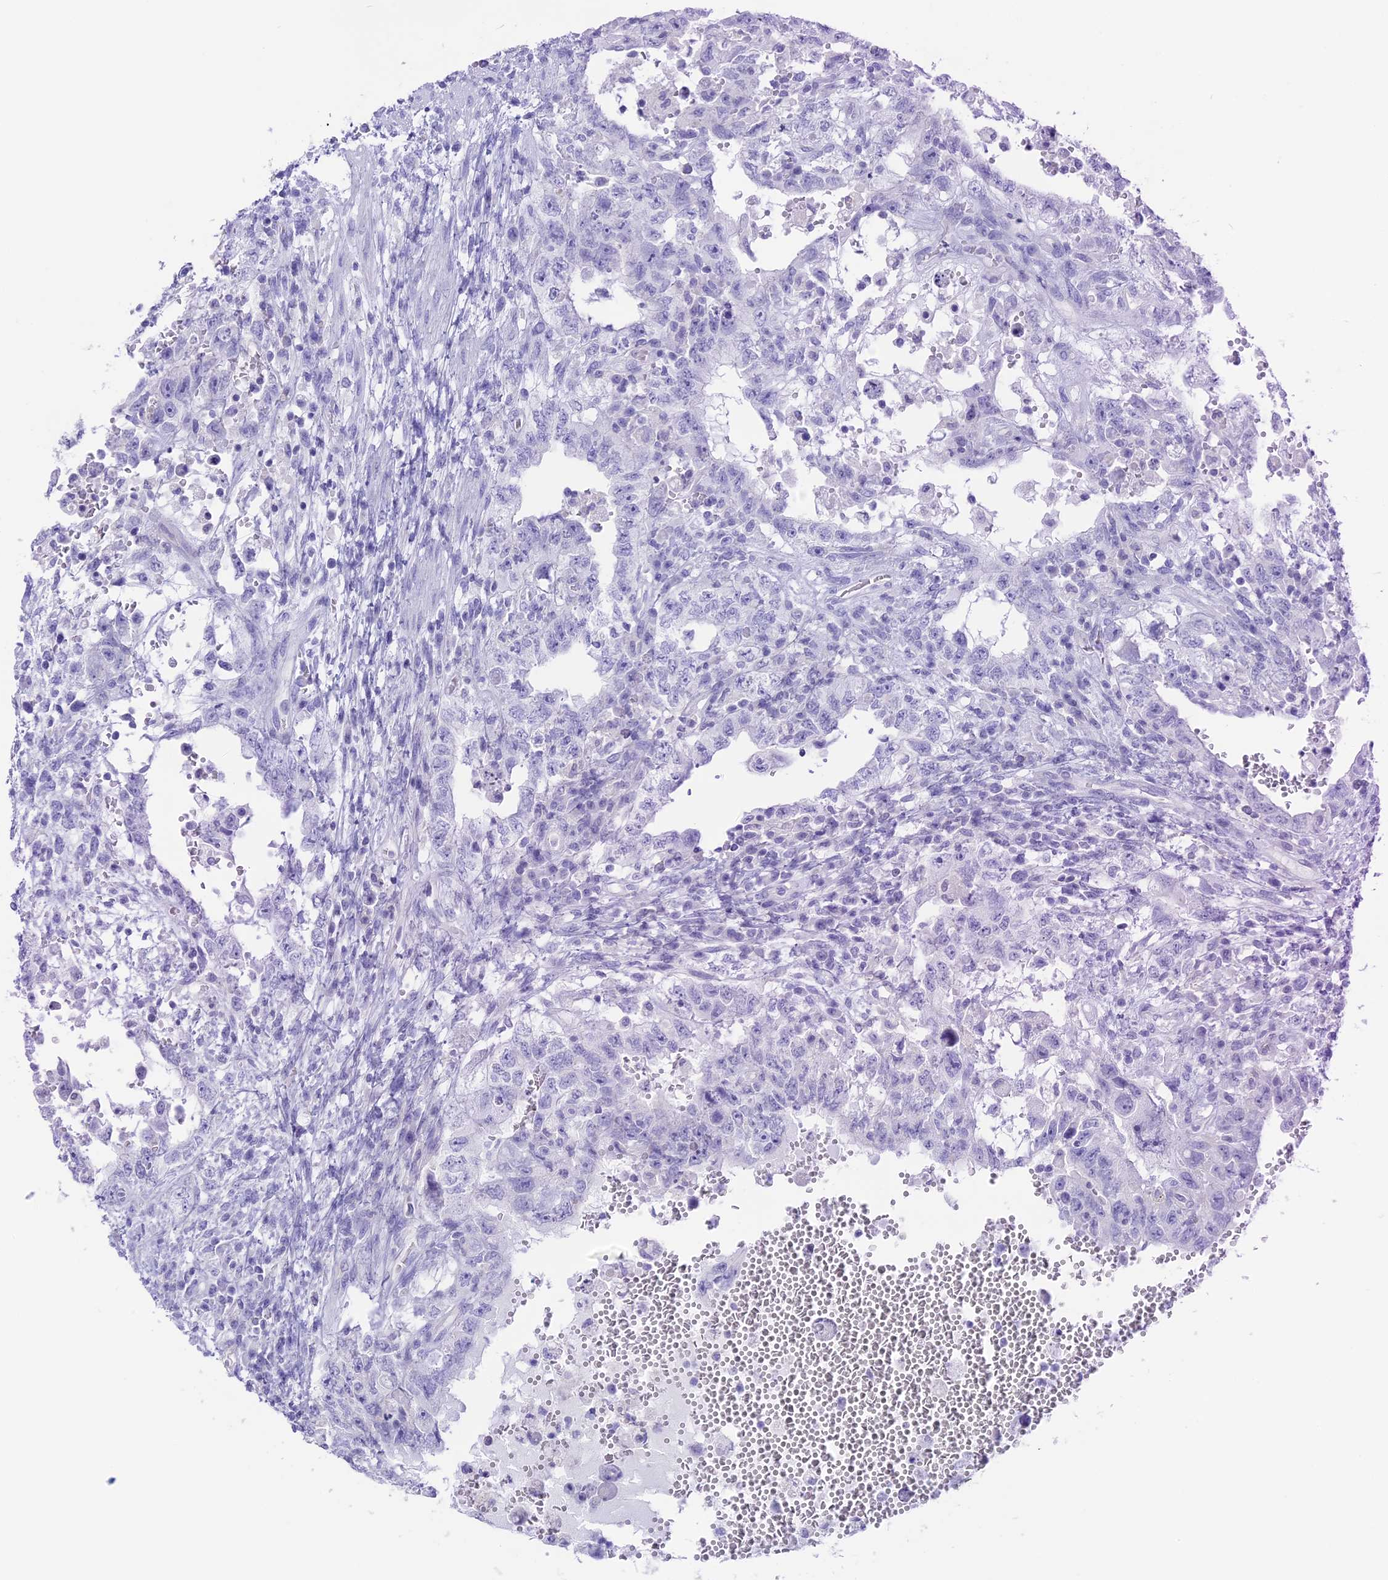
{"staining": {"intensity": "negative", "quantity": "none", "location": "none"}, "tissue": "testis cancer", "cell_type": "Tumor cells", "image_type": "cancer", "snomed": [{"axis": "morphology", "description": "Carcinoma, Embryonal, NOS"}, {"axis": "topography", "description": "Testis"}], "caption": "An immunohistochemistry histopathology image of testis cancer is shown. There is no staining in tumor cells of testis cancer.", "gene": "RP1", "patient": {"sex": "male", "age": 26}}